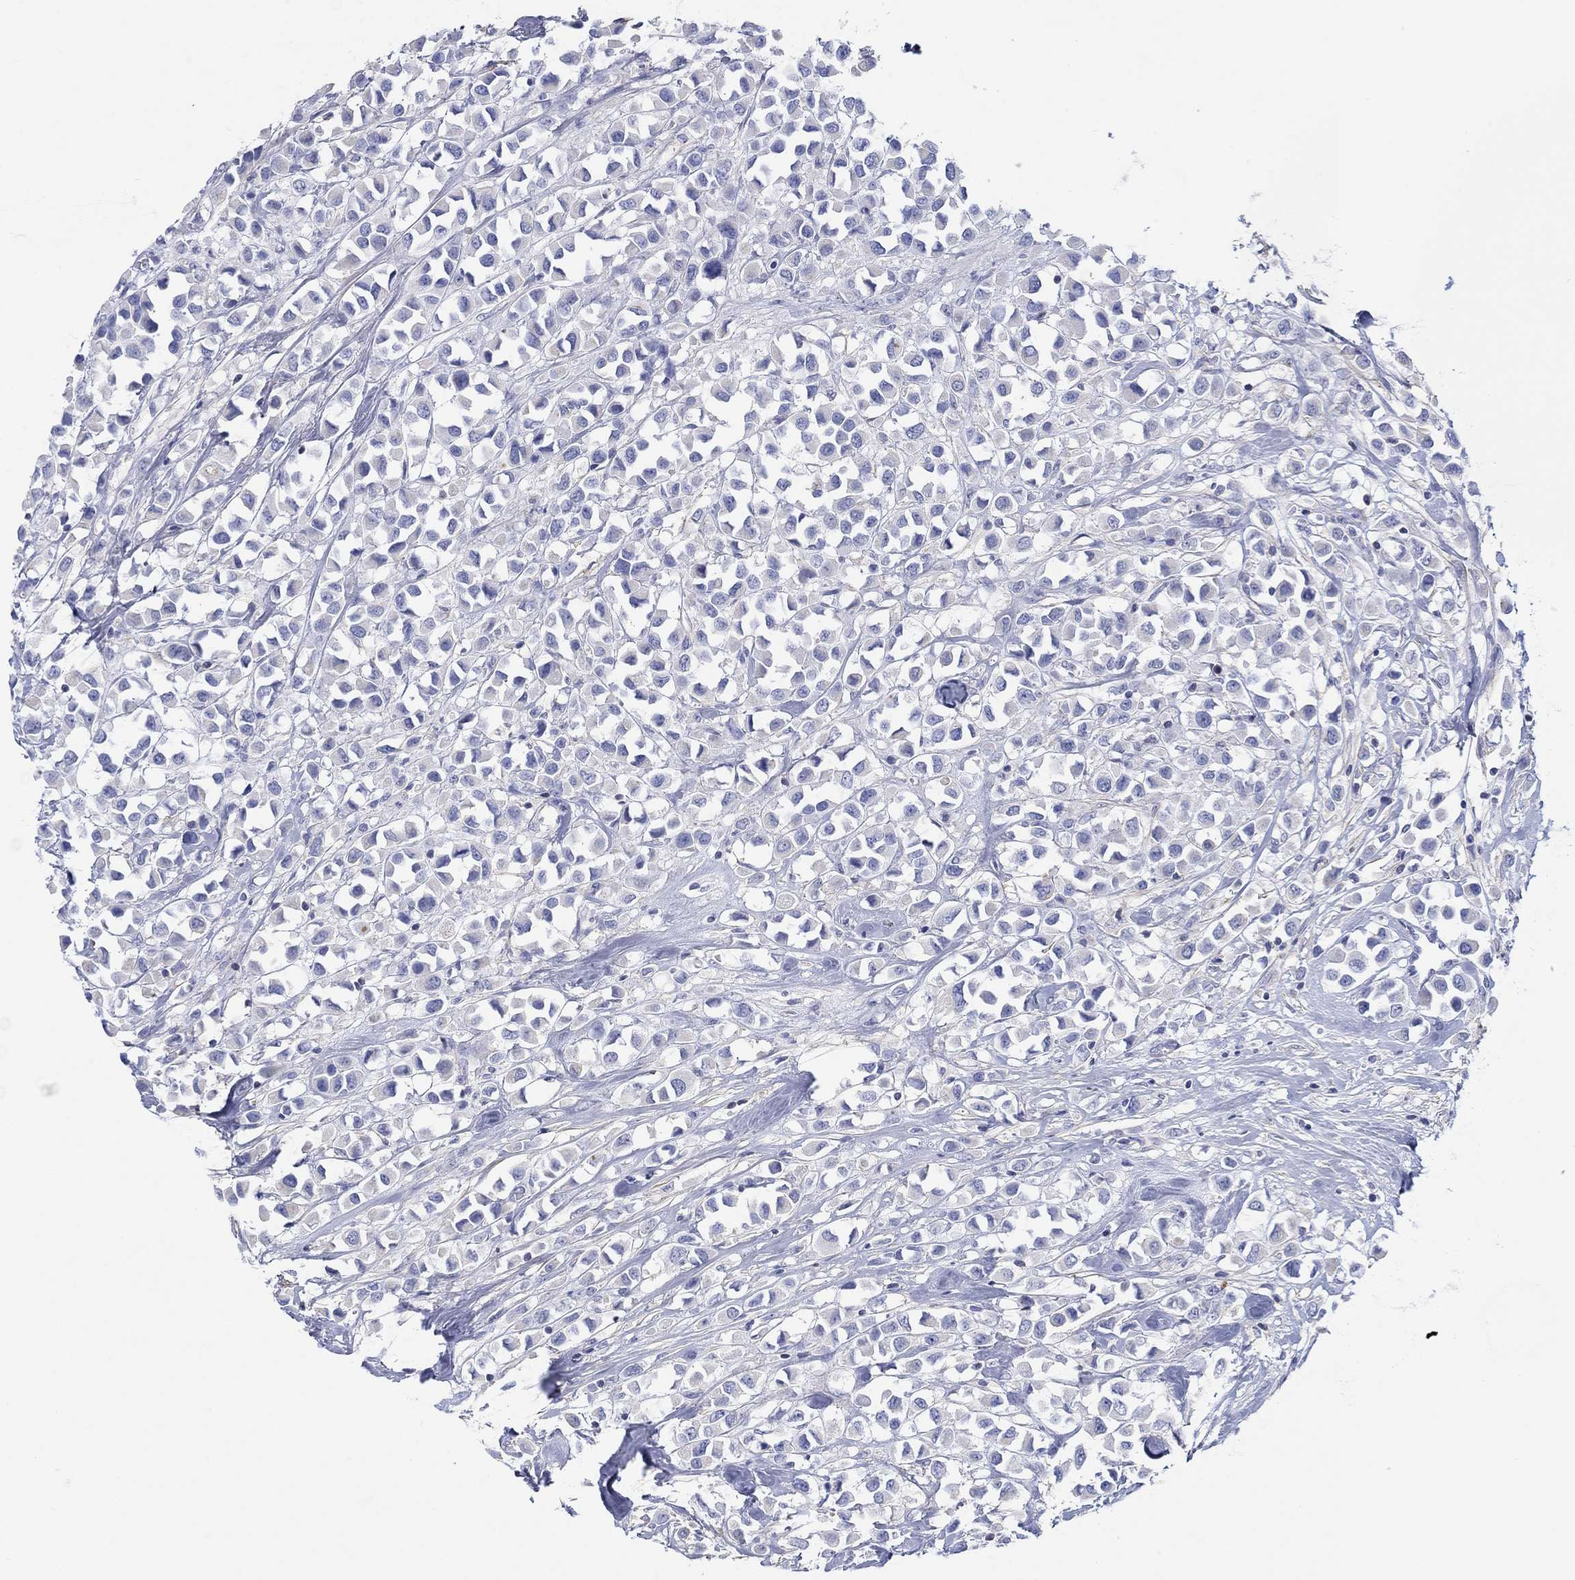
{"staining": {"intensity": "negative", "quantity": "none", "location": "none"}, "tissue": "breast cancer", "cell_type": "Tumor cells", "image_type": "cancer", "snomed": [{"axis": "morphology", "description": "Duct carcinoma"}, {"axis": "topography", "description": "Breast"}], "caption": "DAB immunohistochemical staining of human breast cancer reveals no significant positivity in tumor cells.", "gene": "PPIL6", "patient": {"sex": "female", "age": 61}}